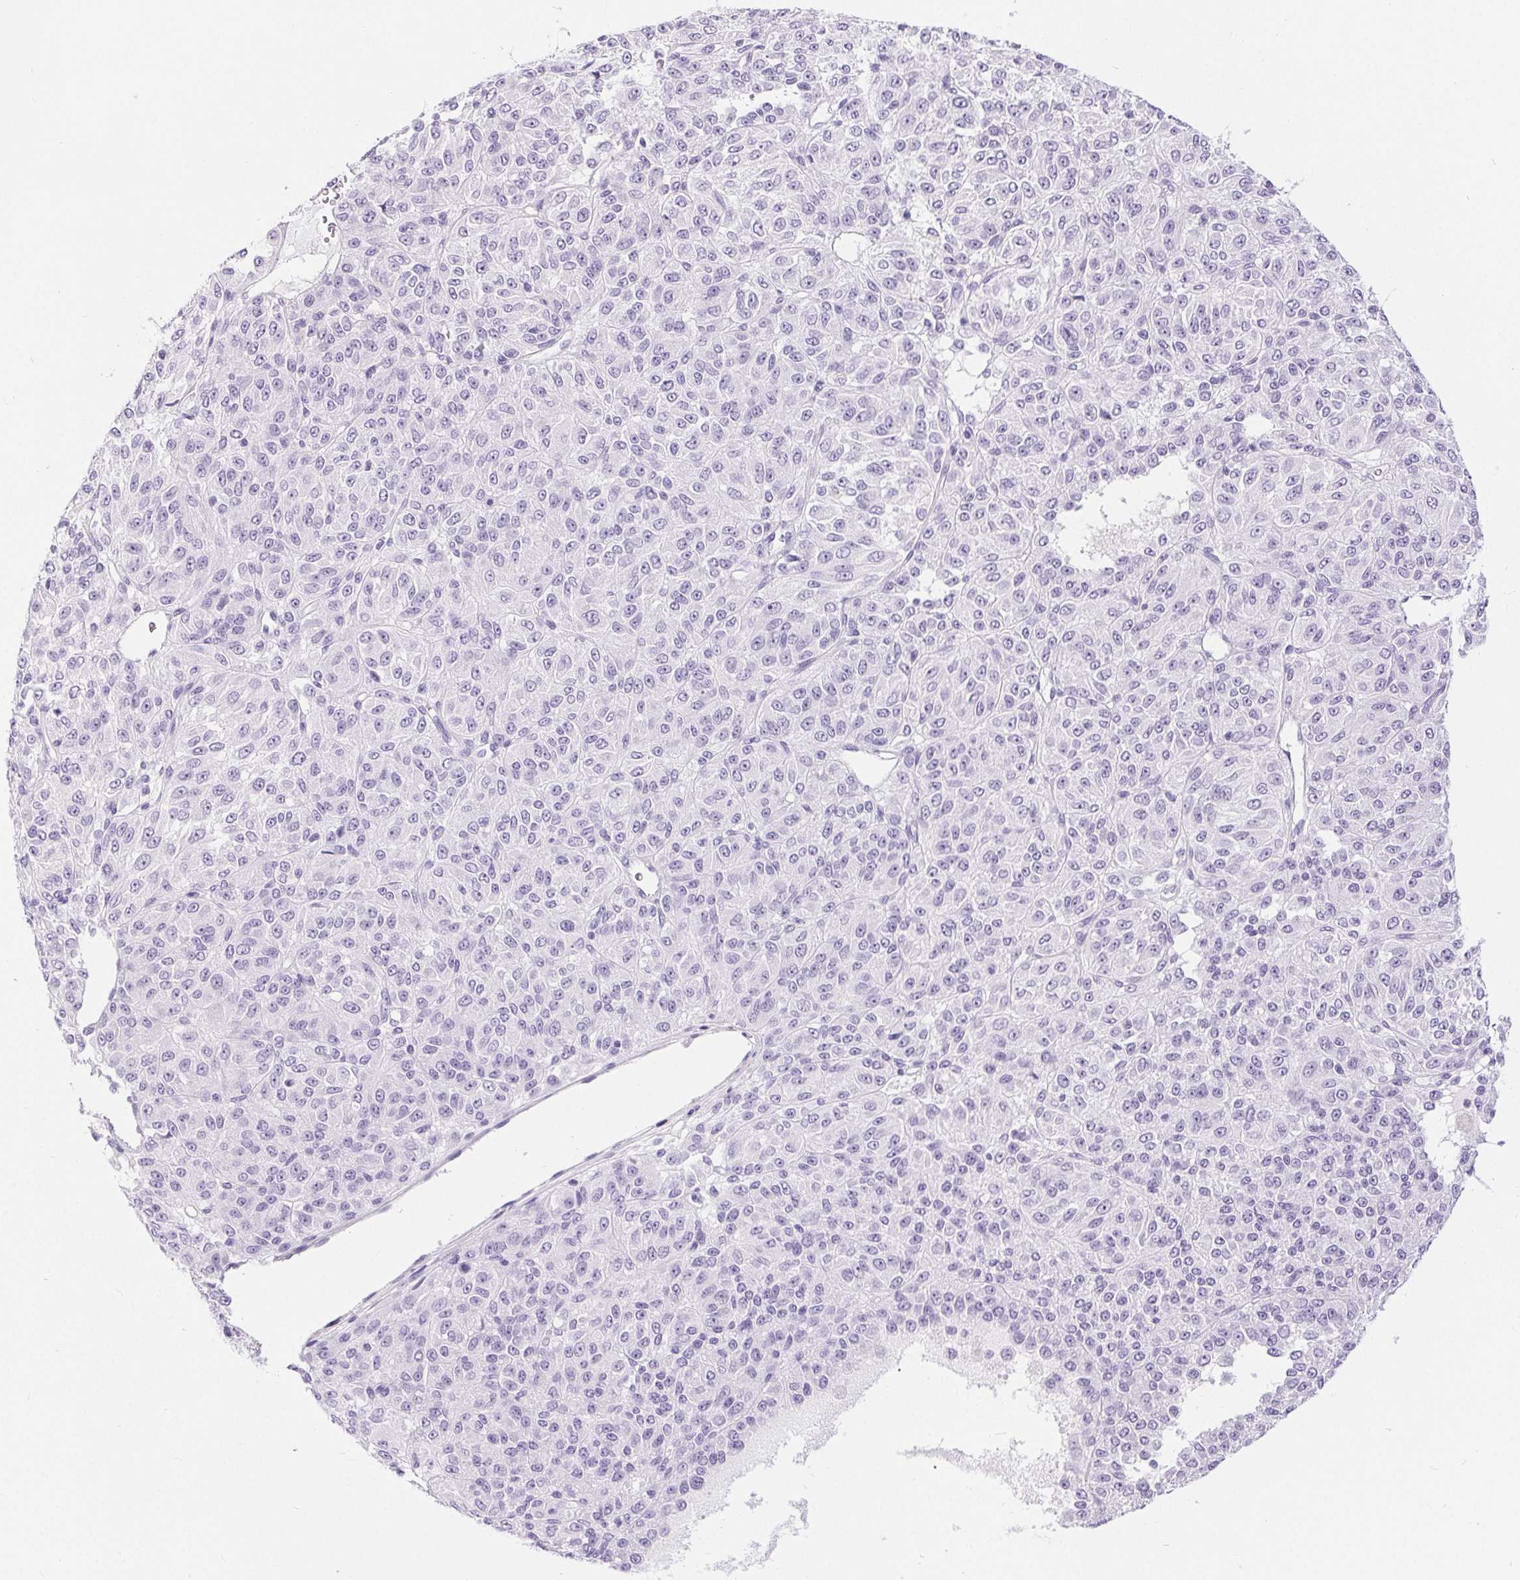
{"staining": {"intensity": "negative", "quantity": "none", "location": "none"}, "tissue": "melanoma", "cell_type": "Tumor cells", "image_type": "cancer", "snomed": [{"axis": "morphology", "description": "Malignant melanoma, Metastatic site"}, {"axis": "topography", "description": "Brain"}], "caption": "Tumor cells are negative for brown protein staining in malignant melanoma (metastatic site).", "gene": "XDH", "patient": {"sex": "female", "age": 56}}